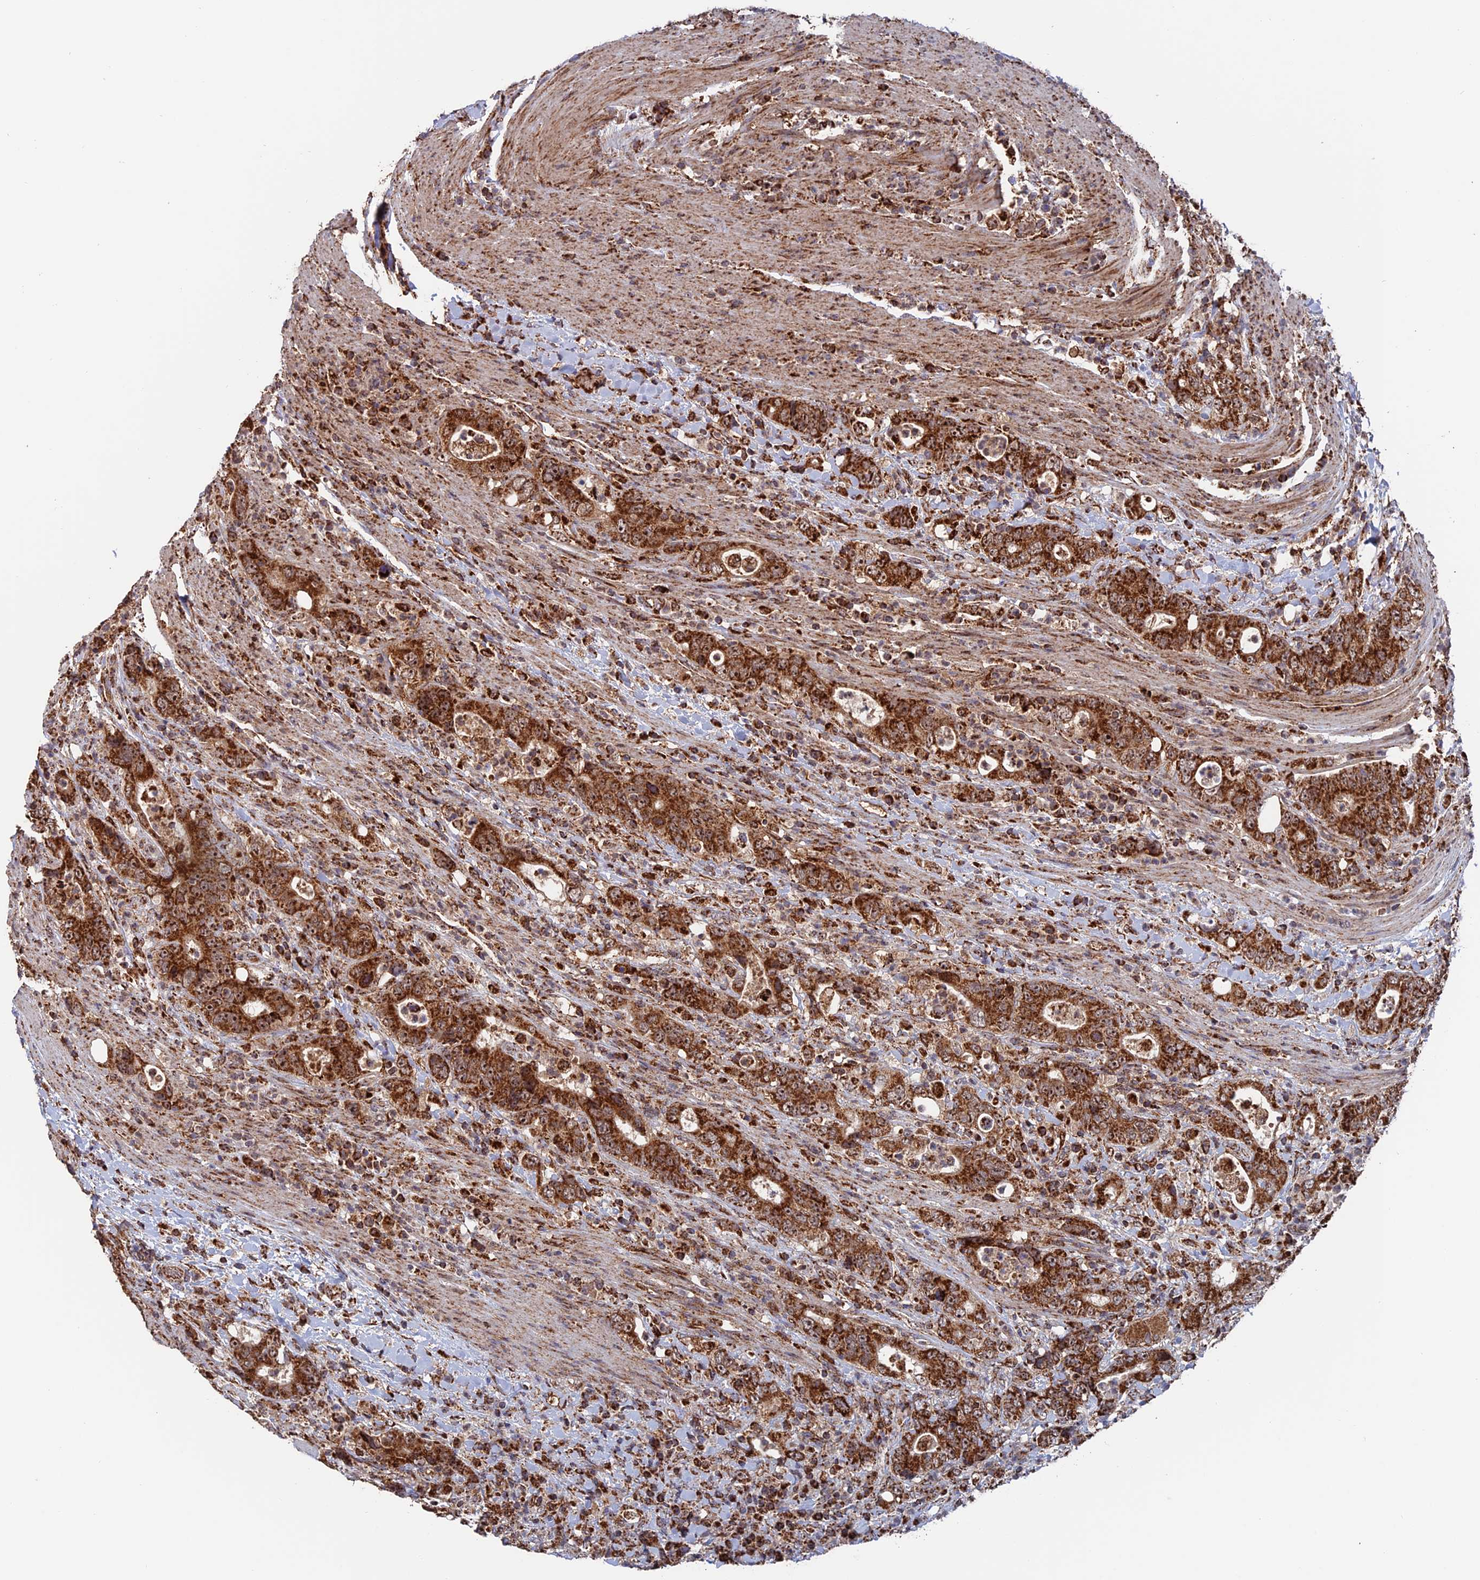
{"staining": {"intensity": "strong", "quantity": ">75%", "location": "cytoplasmic/membranous"}, "tissue": "colorectal cancer", "cell_type": "Tumor cells", "image_type": "cancer", "snomed": [{"axis": "morphology", "description": "Adenocarcinoma, NOS"}, {"axis": "topography", "description": "Colon"}], "caption": "Protein expression analysis of colorectal cancer (adenocarcinoma) reveals strong cytoplasmic/membranous staining in about >75% of tumor cells.", "gene": "DTYMK", "patient": {"sex": "female", "age": 75}}